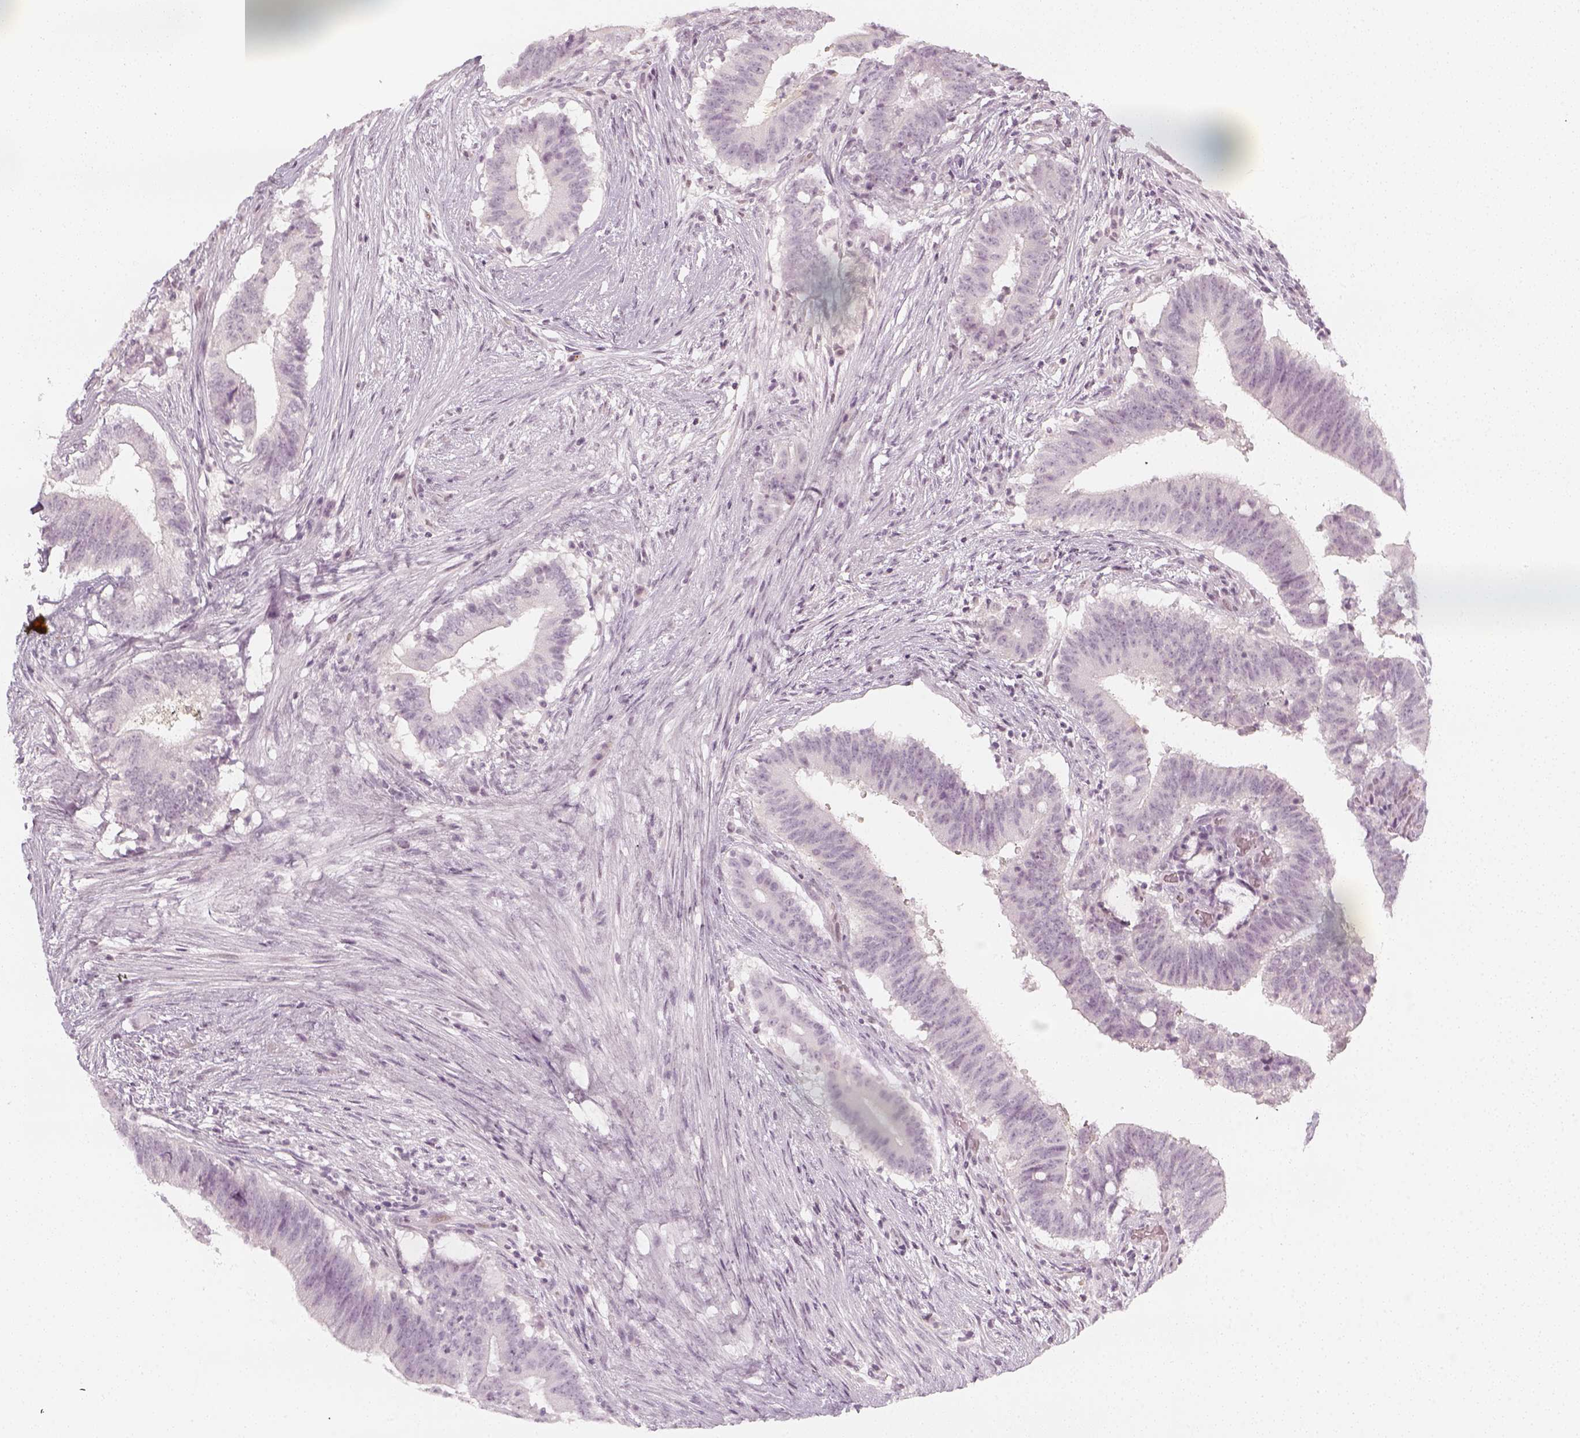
{"staining": {"intensity": "negative", "quantity": "none", "location": "none"}, "tissue": "colorectal cancer", "cell_type": "Tumor cells", "image_type": "cancer", "snomed": [{"axis": "morphology", "description": "Adenocarcinoma, NOS"}, {"axis": "topography", "description": "Colon"}], "caption": "IHC image of human colorectal adenocarcinoma stained for a protein (brown), which displays no expression in tumor cells.", "gene": "KRTAP2-1", "patient": {"sex": "female", "age": 43}}